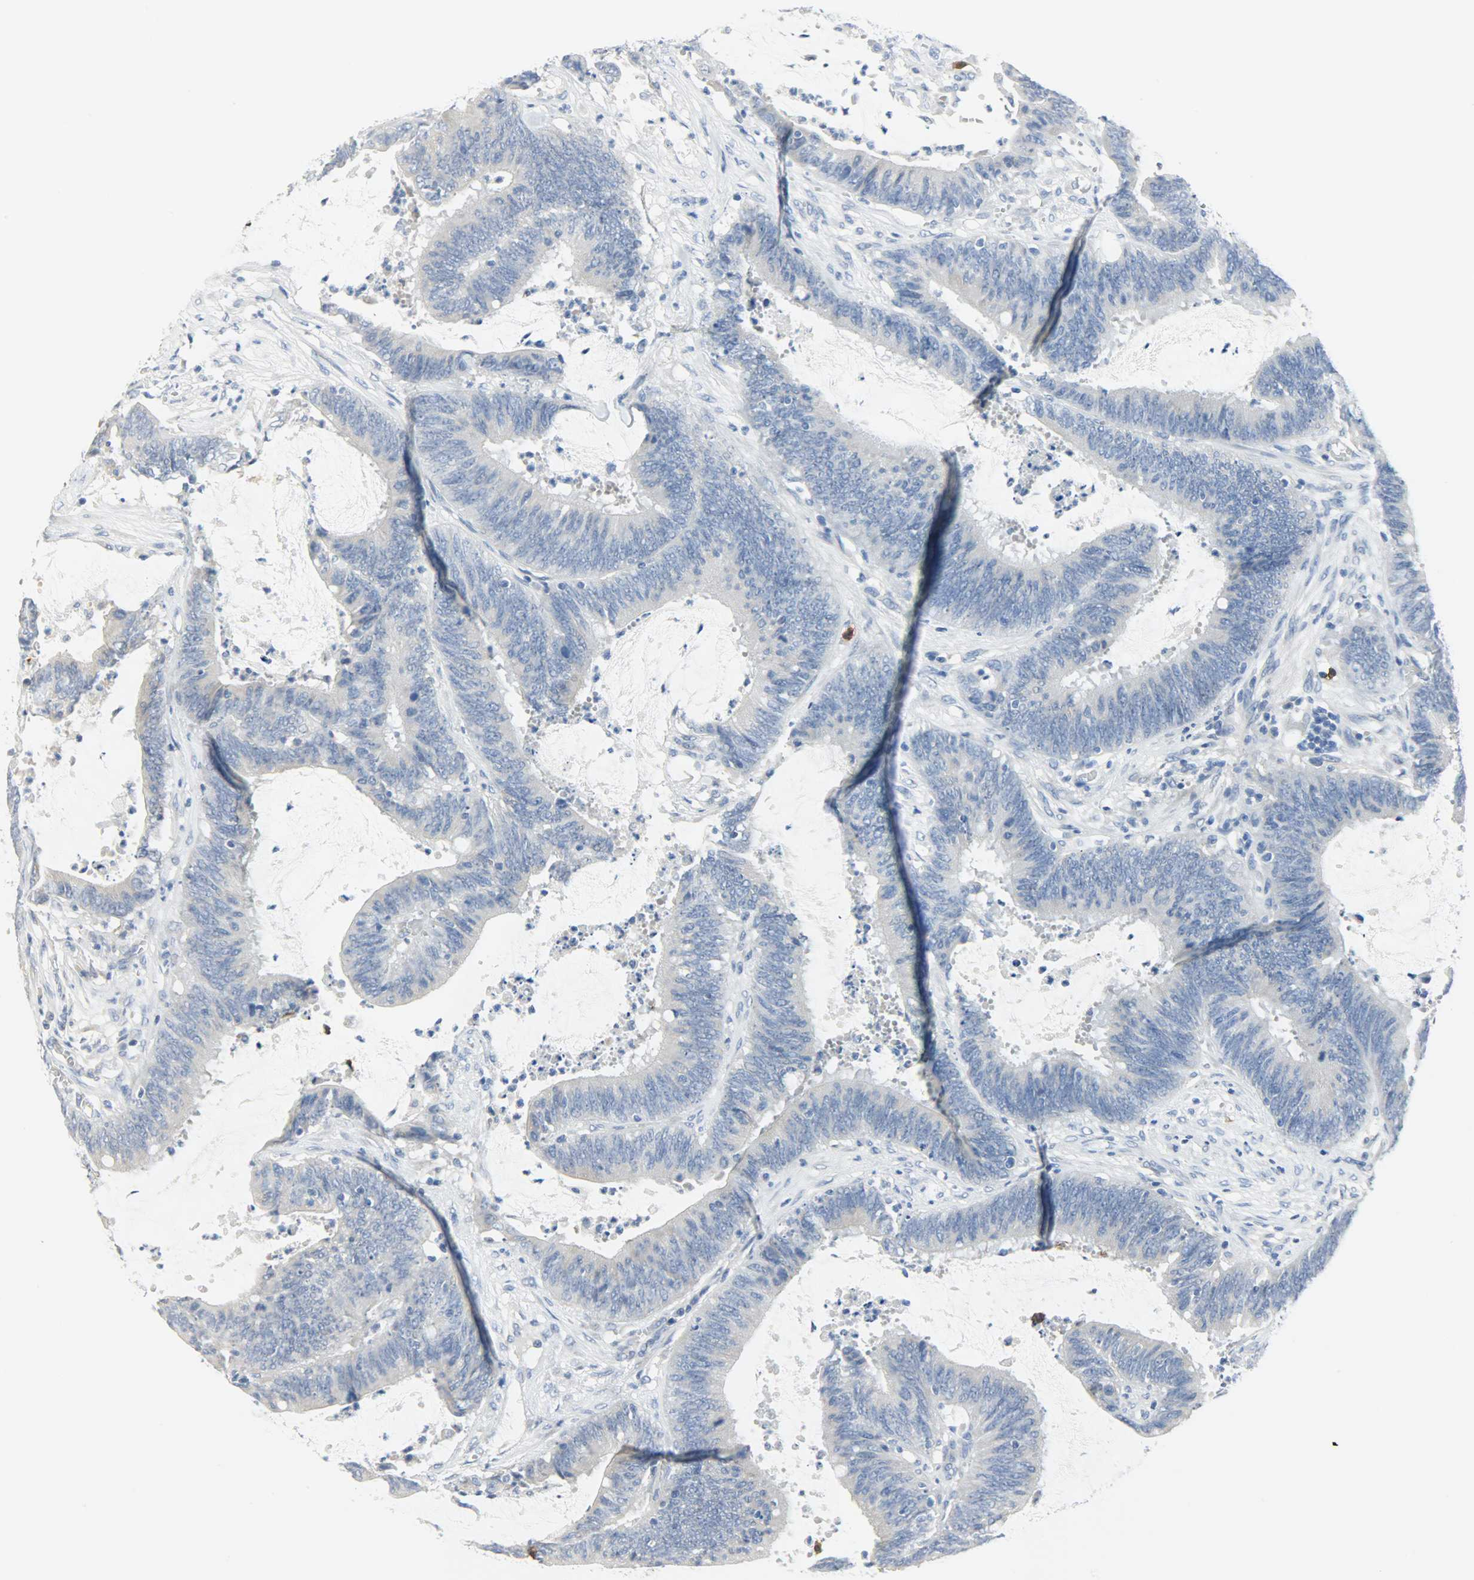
{"staining": {"intensity": "negative", "quantity": "none", "location": "none"}, "tissue": "colorectal cancer", "cell_type": "Tumor cells", "image_type": "cancer", "snomed": [{"axis": "morphology", "description": "Adenocarcinoma, NOS"}, {"axis": "topography", "description": "Rectum"}], "caption": "Tumor cells are negative for protein expression in human colorectal cancer (adenocarcinoma).", "gene": "CEBPE", "patient": {"sex": "female", "age": 66}}